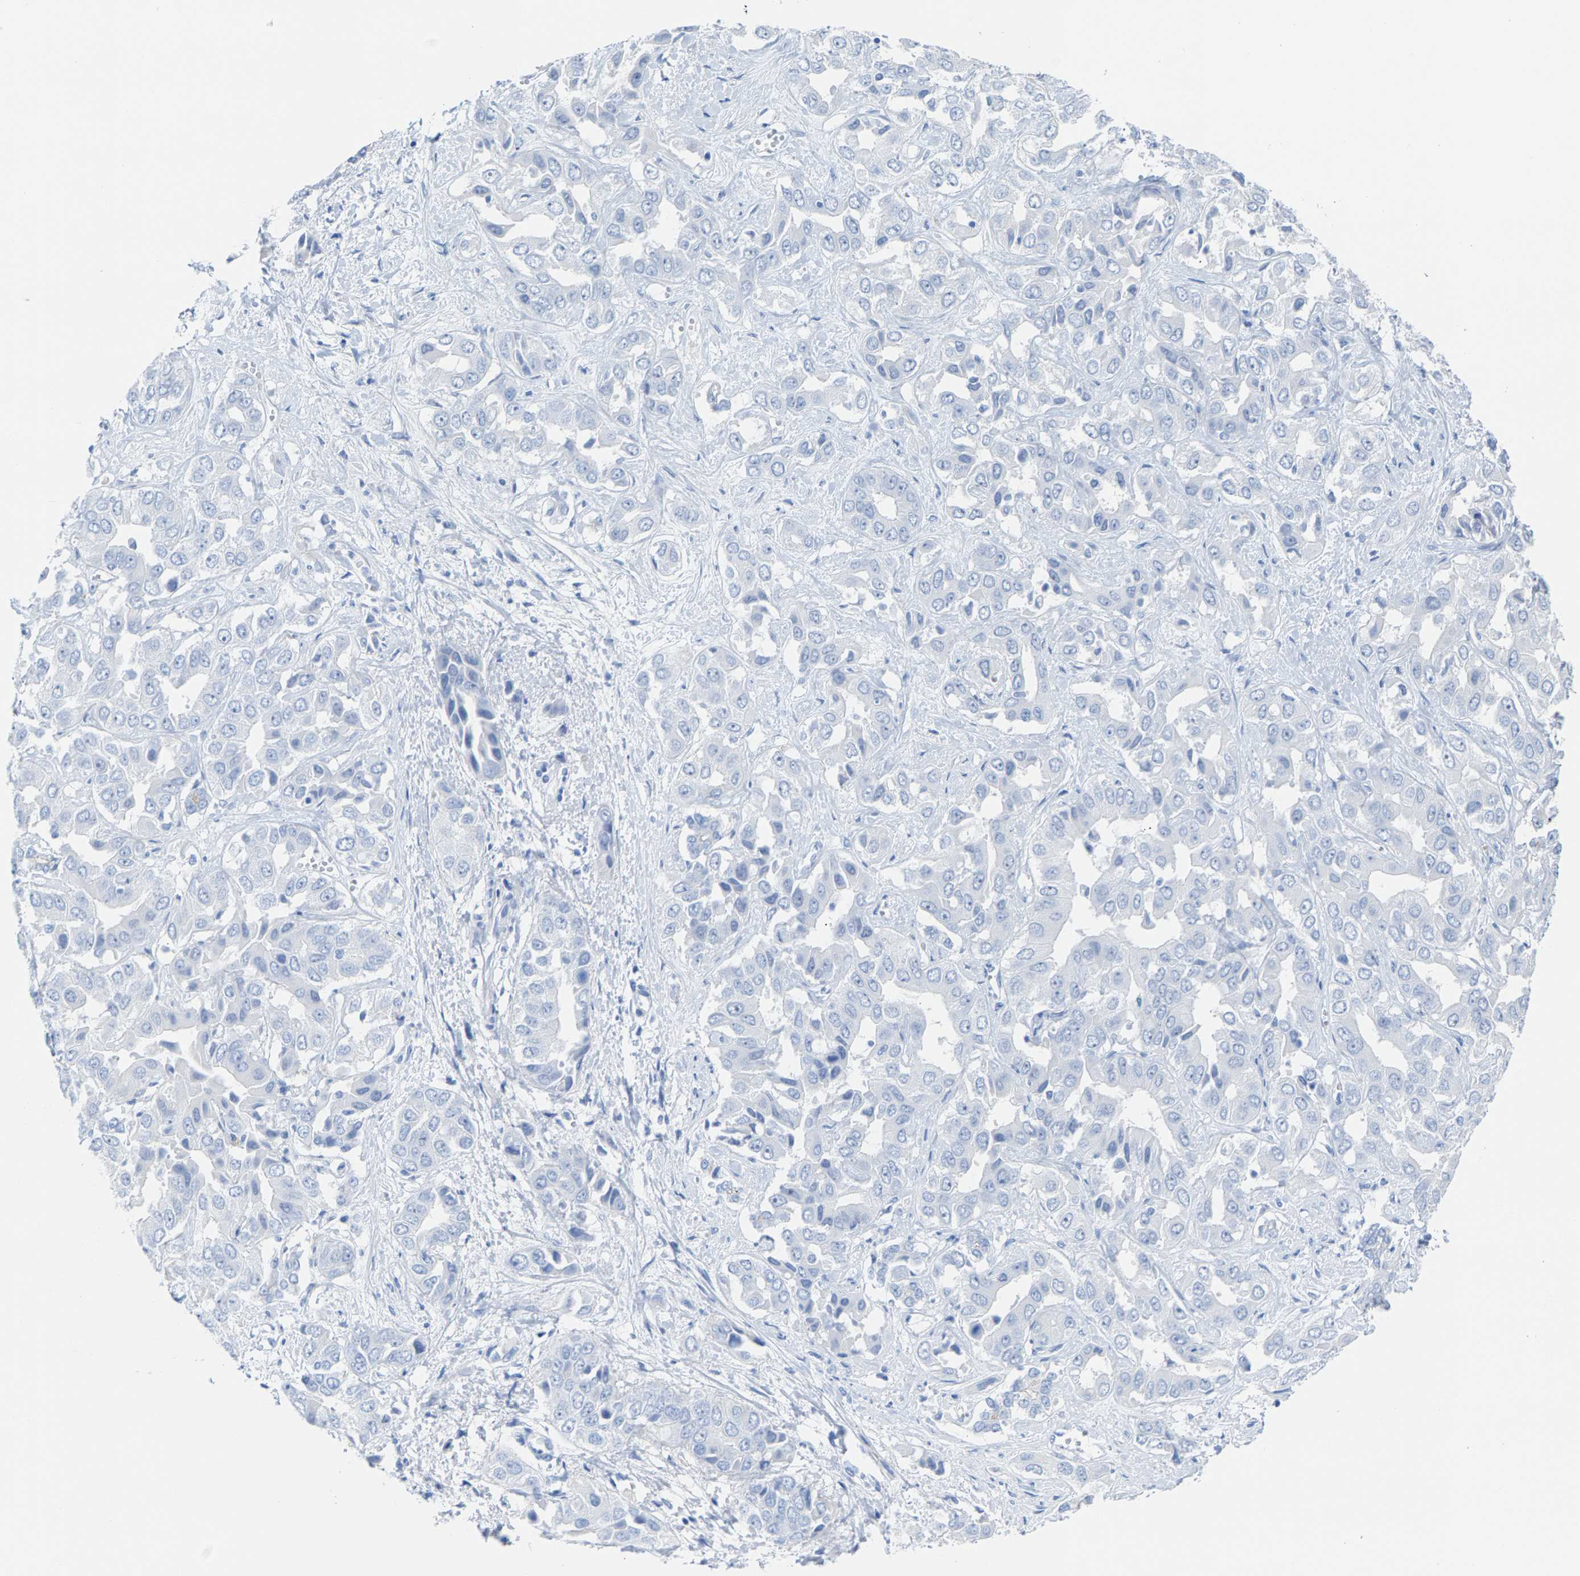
{"staining": {"intensity": "negative", "quantity": "none", "location": "none"}, "tissue": "liver cancer", "cell_type": "Tumor cells", "image_type": "cancer", "snomed": [{"axis": "morphology", "description": "Cholangiocarcinoma"}, {"axis": "topography", "description": "Liver"}], "caption": "A histopathology image of human liver cancer is negative for staining in tumor cells.", "gene": "CPA1", "patient": {"sex": "female", "age": 52}}